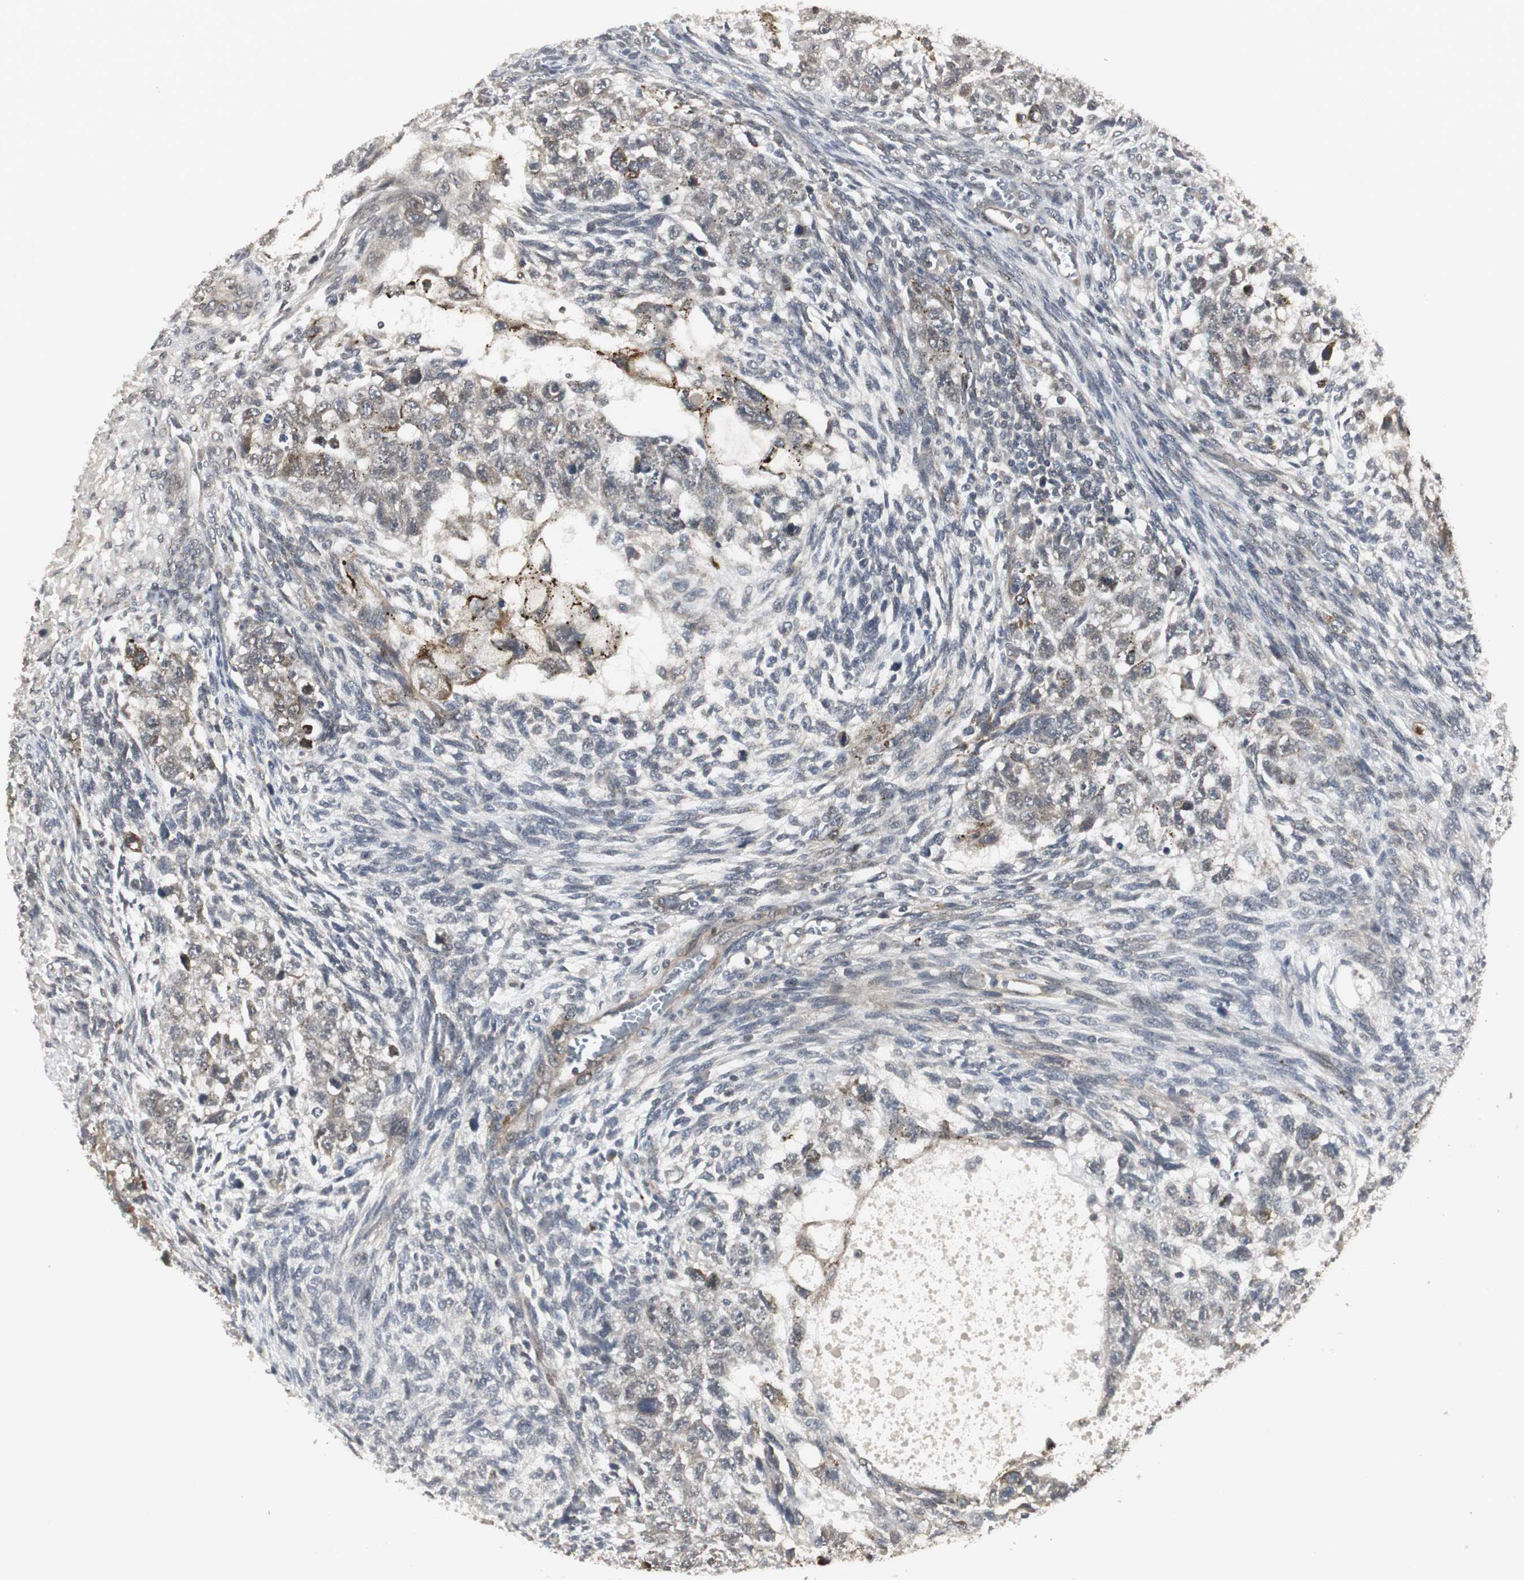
{"staining": {"intensity": "moderate", "quantity": "25%-75%", "location": "cytoplasmic/membranous"}, "tissue": "testis cancer", "cell_type": "Tumor cells", "image_type": "cancer", "snomed": [{"axis": "morphology", "description": "Normal tissue, NOS"}, {"axis": "morphology", "description": "Carcinoma, Embryonal, NOS"}, {"axis": "topography", "description": "Testis"}], "caption": "Immunohistochemical staining of embryonal carcinoma (testis) displays medium levels of moderate cytoplasmic/membranous protein staining in approximately 25%-75% of tumor cells. (DAB (3,3'-diaminobenzidine) IHC, brown staining for protein, blue staining for nuclei).", "gene": "SCYL3", "patient": {"sex": "male", "age": 36}}